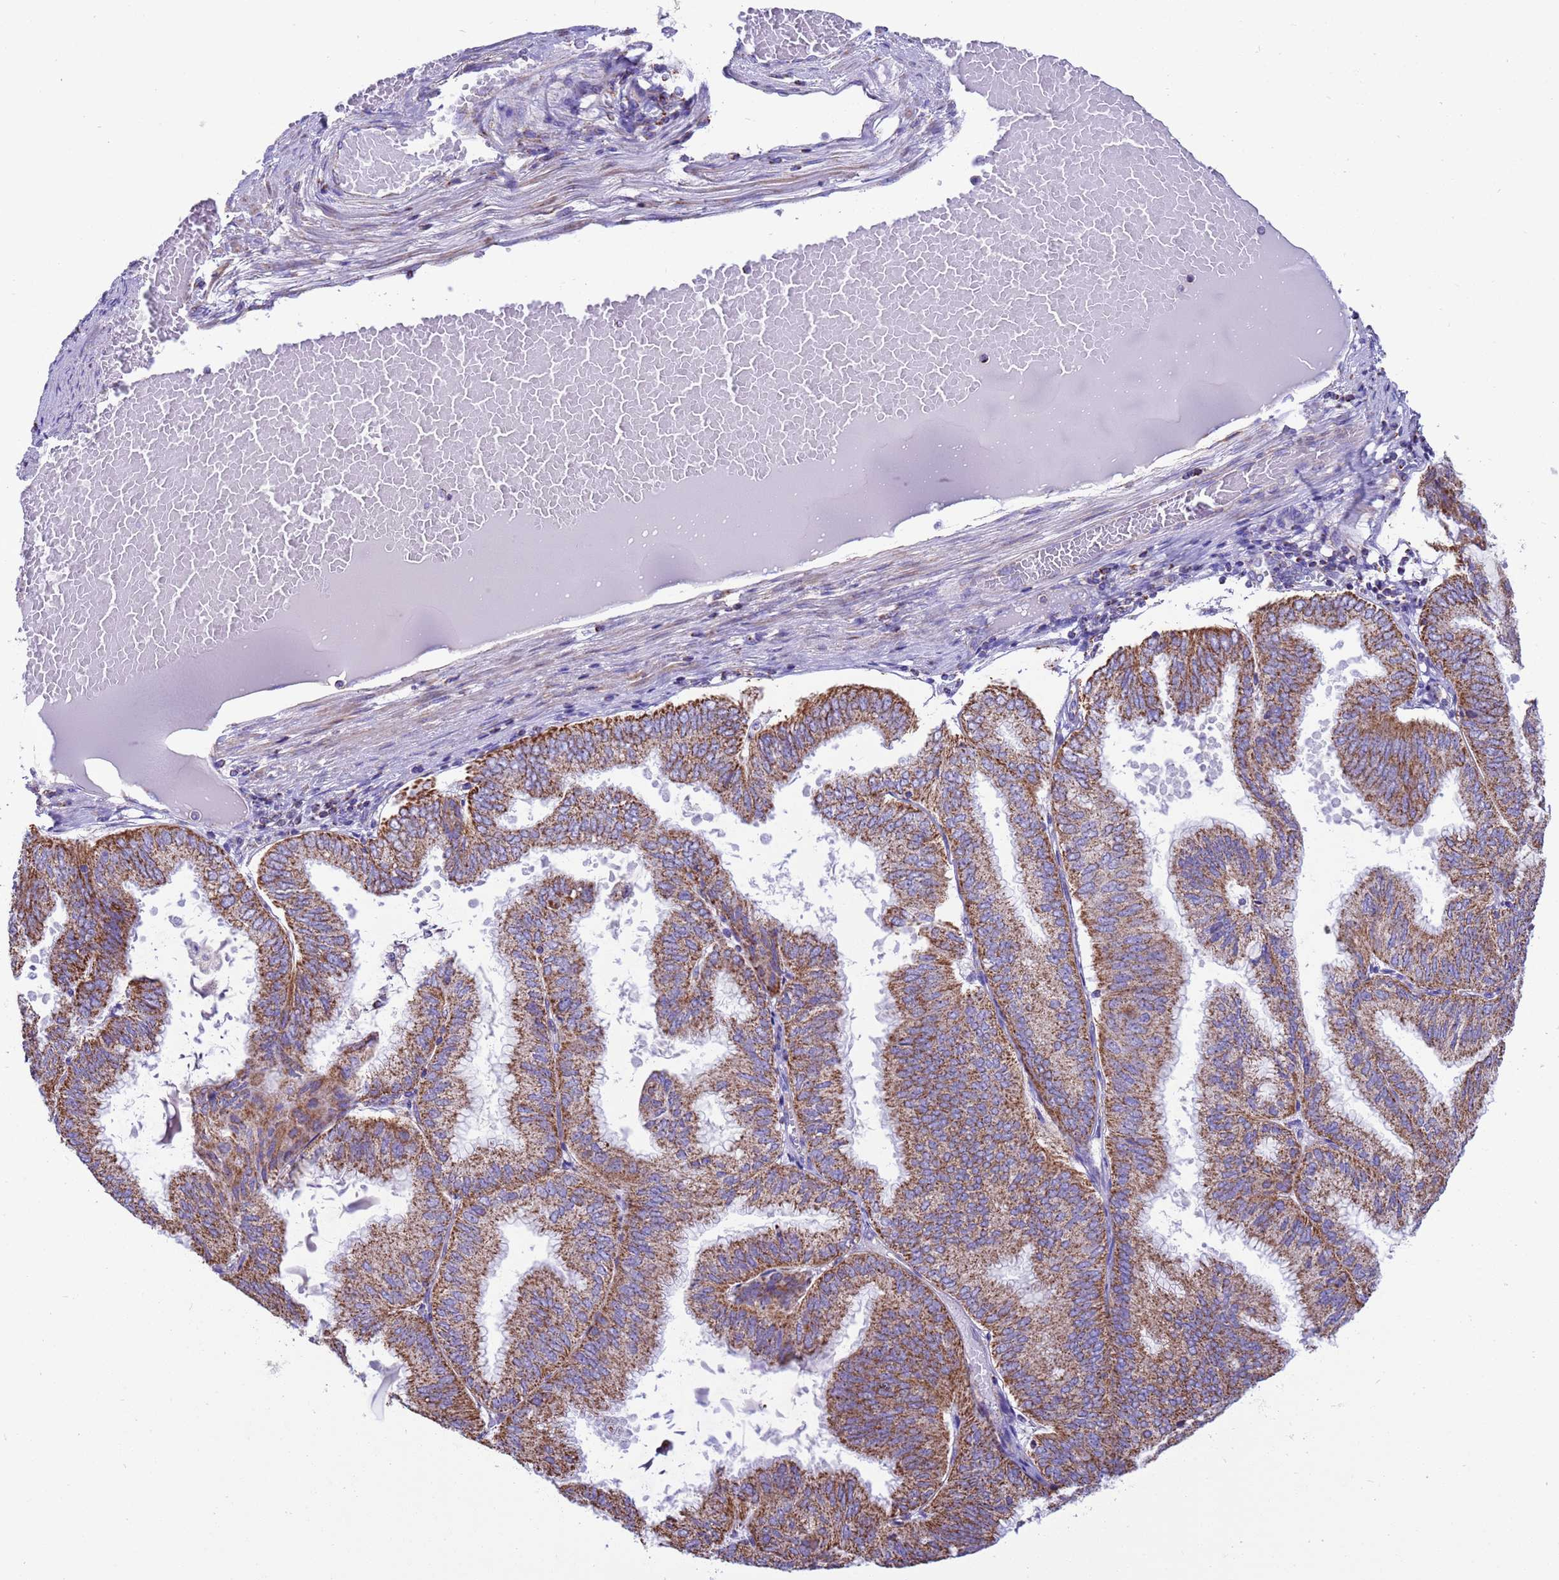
{"staining": {"intensity": "moderate", "quantity": ">75%", "location": "cytoplasmic/membranous"}, "tissue": "endometrial cancer", "cell_type": "Tumor cells", "image_type": "cancer", "snomed": [{"axis": "morphology", "description": "Adenocarcinoma, NOS"}, {"axis": "topography", "description": "Endometrium"}], "caption": "Immunohistochemistry (IHC) (DAB) staining of human adenocarcinoma (endometrial) exhibits moderate cytoplasmic/membranous protein expression in about >75% of tumor cells.", "gene": "RNF165", "patient": {"sex": "female", "age": 49}}